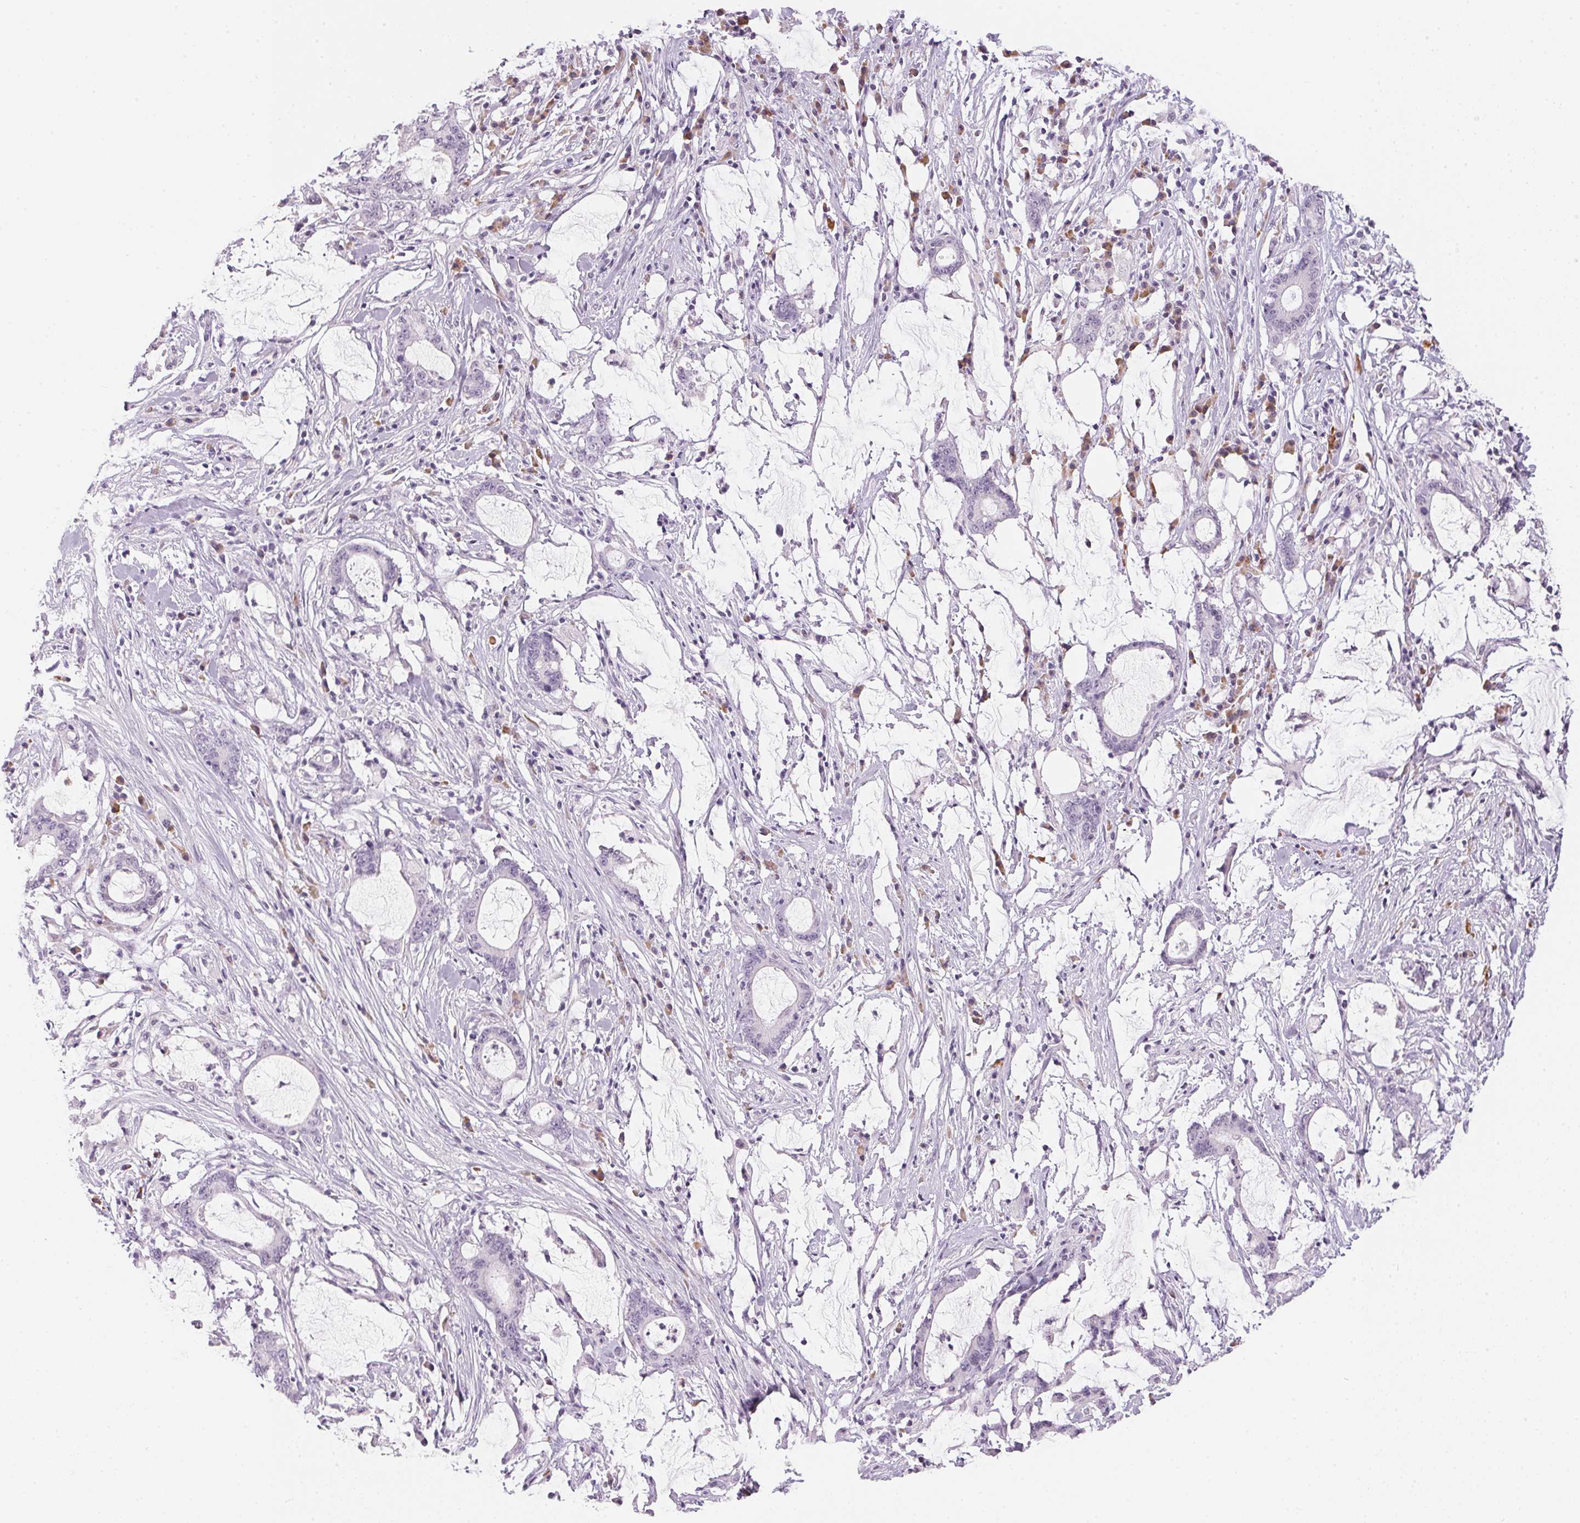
{"staining": {"intensity": "negative", "quantity": "none", "location": "none"}, "tissue": "stomach cancer", "cell_type": "Tumor cells", "image_type": "cancer", "snomed": [{"axis": "morphology", "description": "Adenocarcinoma, NOS"}, {"axis": "topography", "description": "Stomach, upper"}], "caption": "Photomicrograph shows no protein positivity in tumor cells of adenocarcinoma (stomach) tissue.", "gene": "CADPS", "patient": {"sex": "male", "age": 68}}